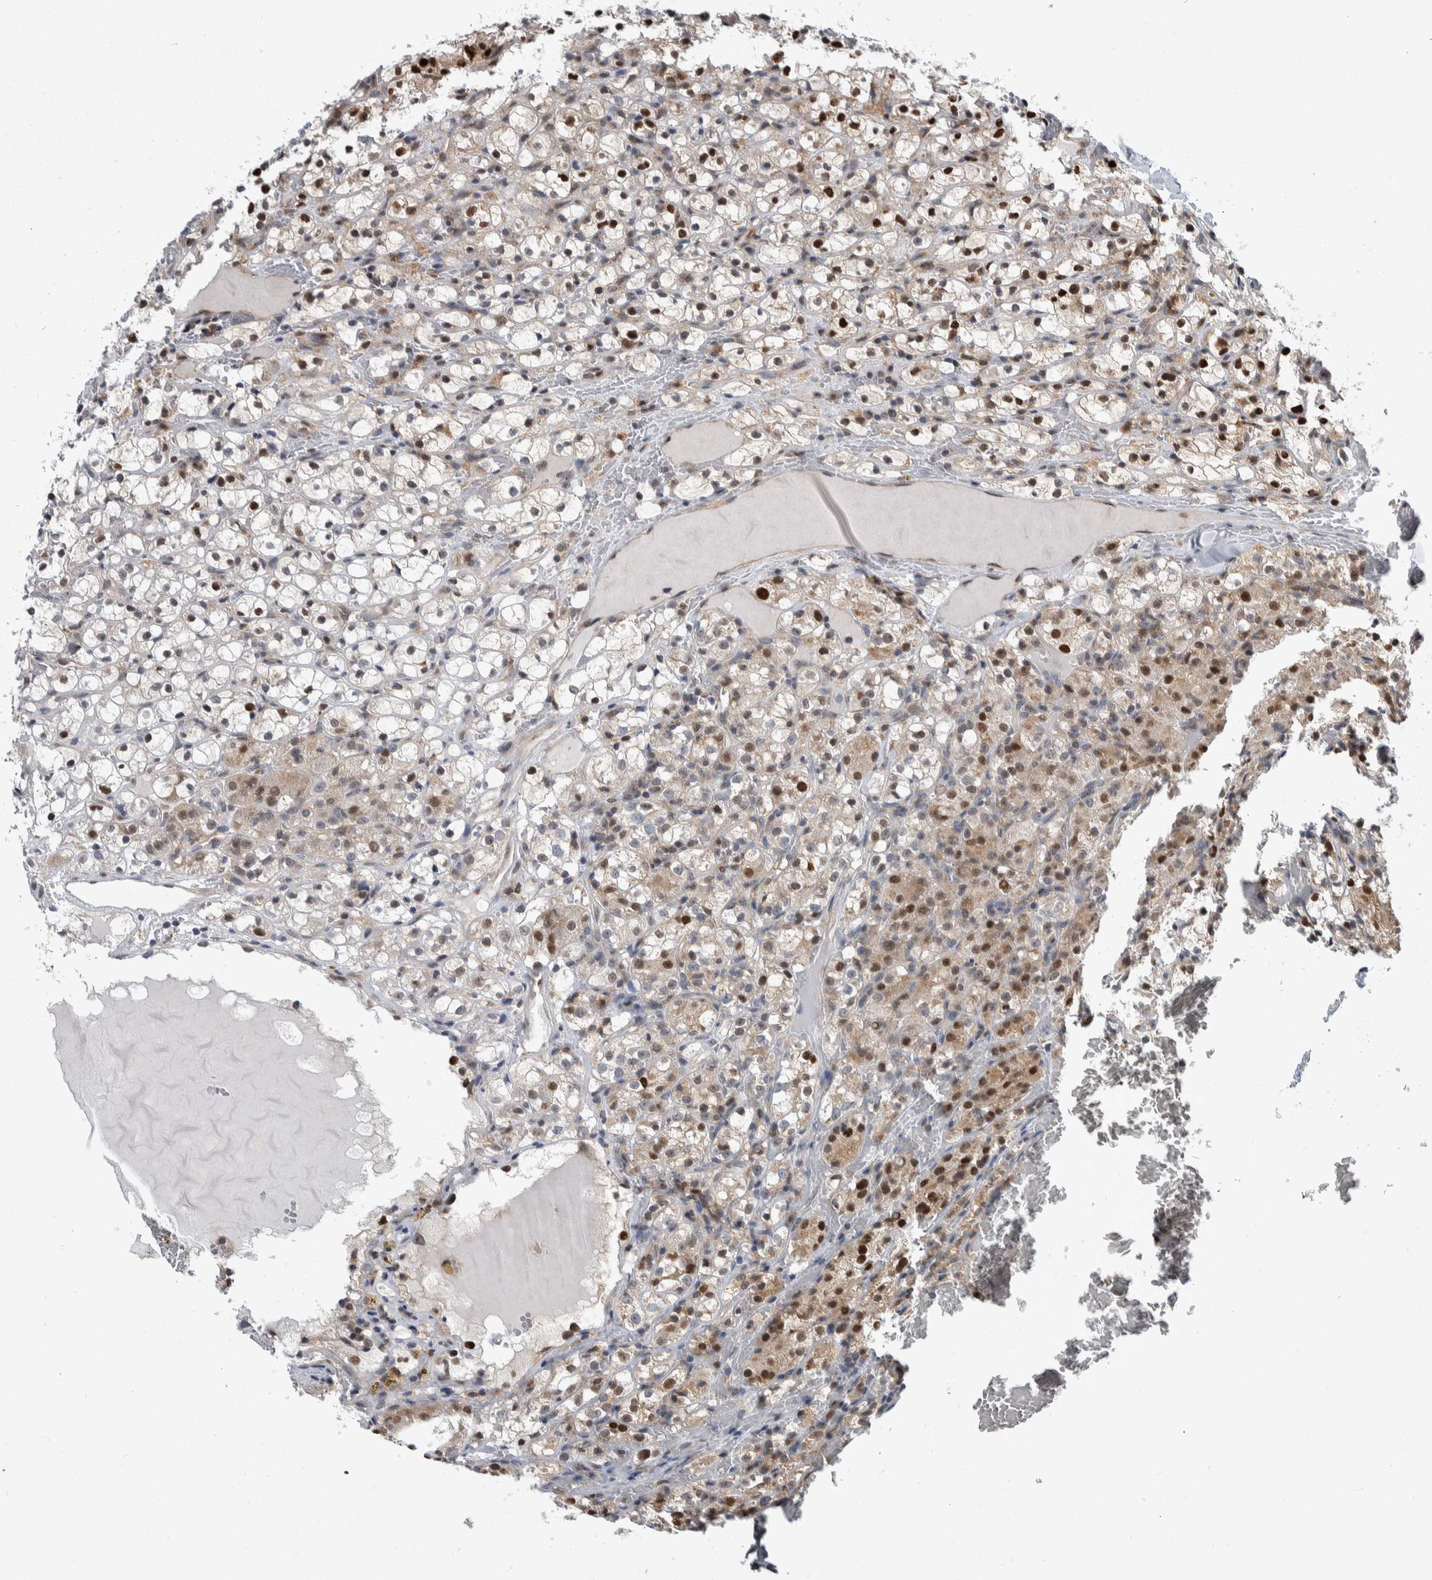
{"staining": {"intensity": "strong", "quantity": "25%-75%", "location": "nuclear"}, "tissue": "renal cancer", "cell_type": "Tumor cells", "image_type": "cancer", "snomed": [{"axis": "morphology", "description": "Adenocarcinoma, NOS"}, {"axis": "topography", "description": "Kidney"}], "caption": "This is a photomicrograph of IHC staining of renal adenocarcinoma, which shows strong expression in the nuclear of tumor cells.", "gene": "PTPA", "patient": {"sex": "male", "age": 61}}